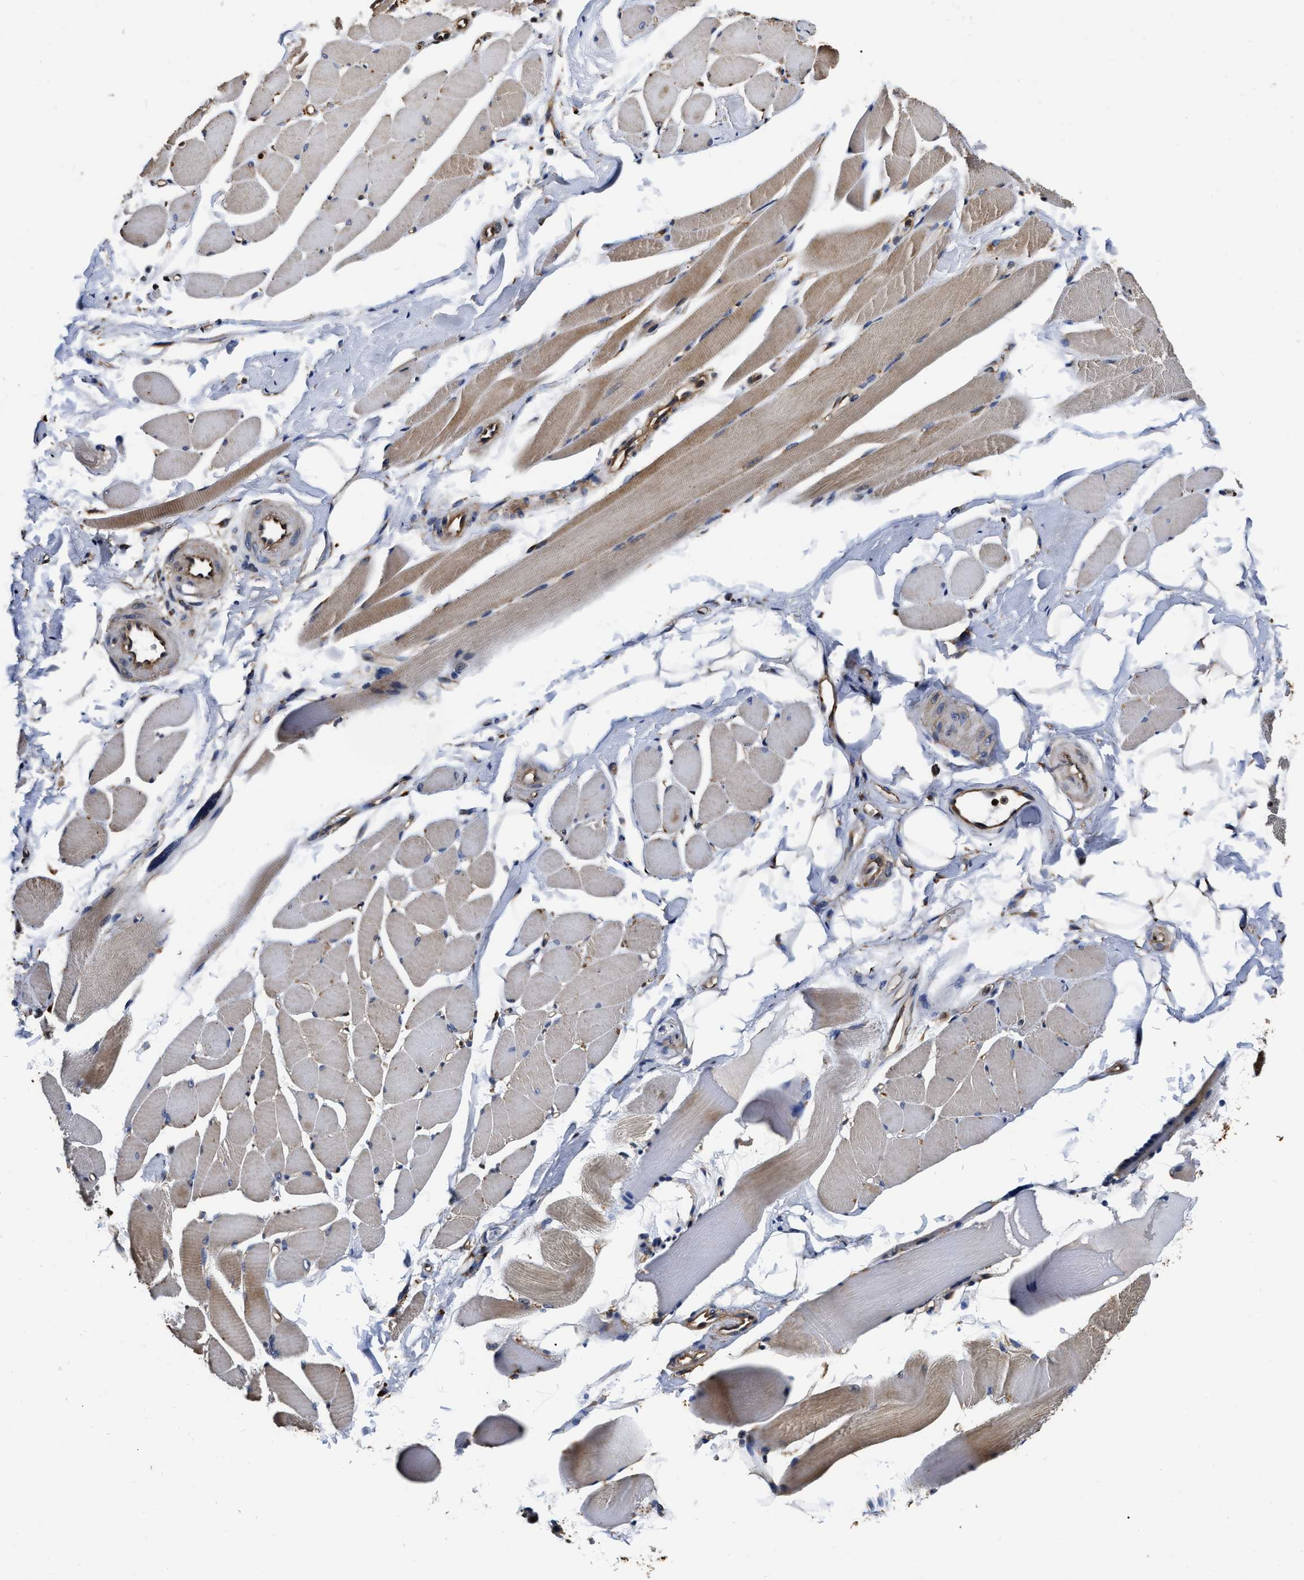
{"staining": {"intensity": "moderate", "quantity": ">75%", "location": "cytoplasmic/membranous"}, "tissue": "skeletal muscle", "cell_type": "Myocytes", "image_type": "normal", "snomed": [{"axis": "morphology", "description": "Normal tissue, NOS"}, {"axis": "topography", "description": "Skeletal muscle"}, {"axis": "topography", "description": "Peripheral nerve tissue"}], "caption": "Skeletal muscle was stained to show a protein in brown. There is medium levels of moderate cytoplasmic/membranous staining in approximately >75% of myocytes.", "gene": "ABCG8", "patient": {"sex": "female", "age": 84}}